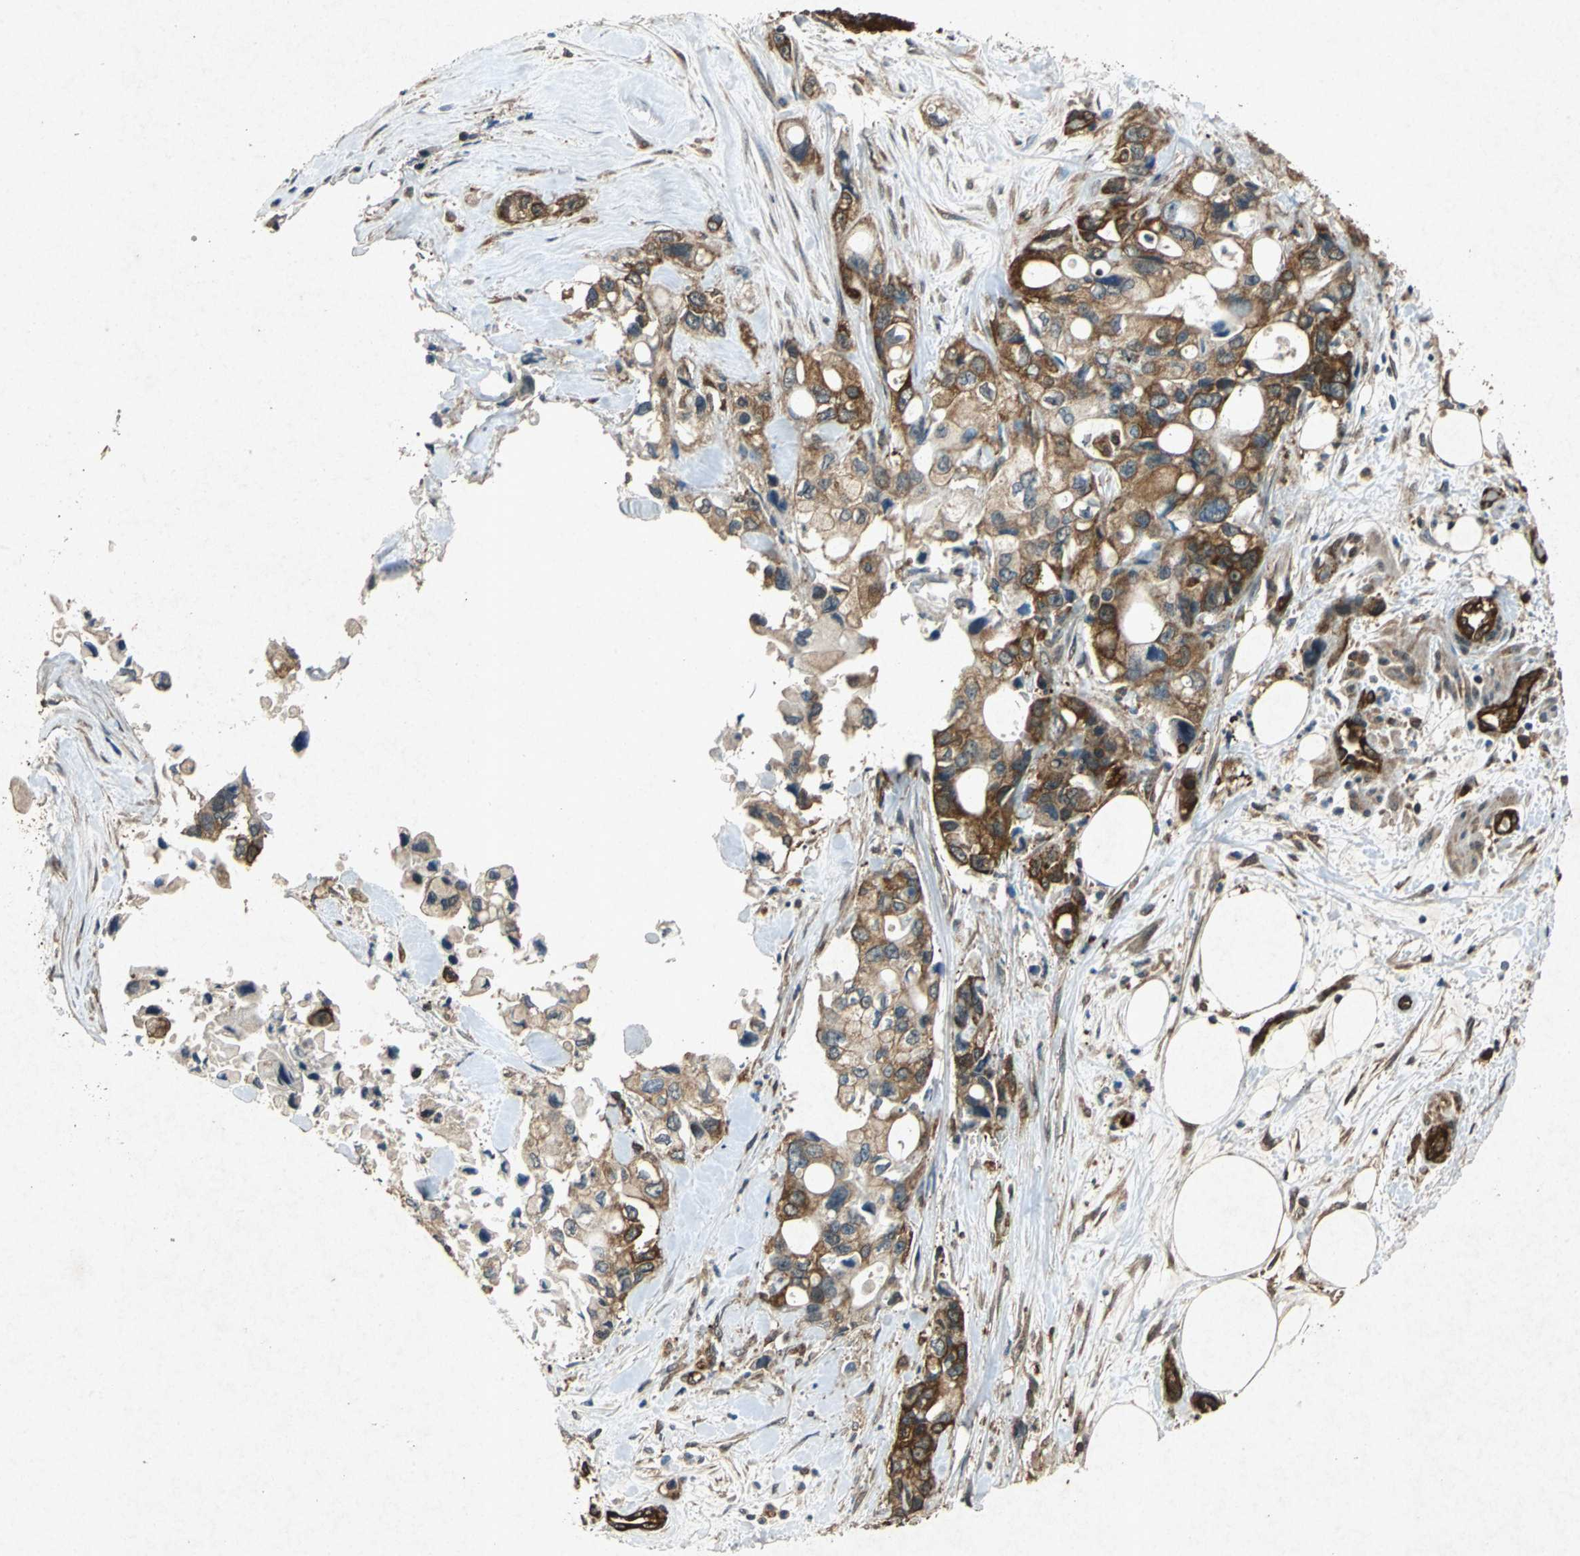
{"staining": {"intensity": "moderate", "quantity": ">75%", "location": "cytoplasmic/membranous"}, "tissue": "pancreatic cancer", "cell_type": "Tumor cells", "image_type": "cancer", "snomed": [{"axis": "morphology", "description": "Adenocarcinoma, NOS"}, {"axis": "topography", "description": "Pancreas"}], "caption": "Immunohistochemistry (IHC) micrograph of neoplastic tissue: pancreatic cancer (adenocarcinoma) stained using immunohistochemistry demonstrates medium levels of moderate protein expression localized specifically in the cytoplasmic/membranous of tumor cells, appearing as a cytoplasmic/membranous brown color.", "gene": "HSP90AB1", "patient": {"sex": "male", "age": 70}}